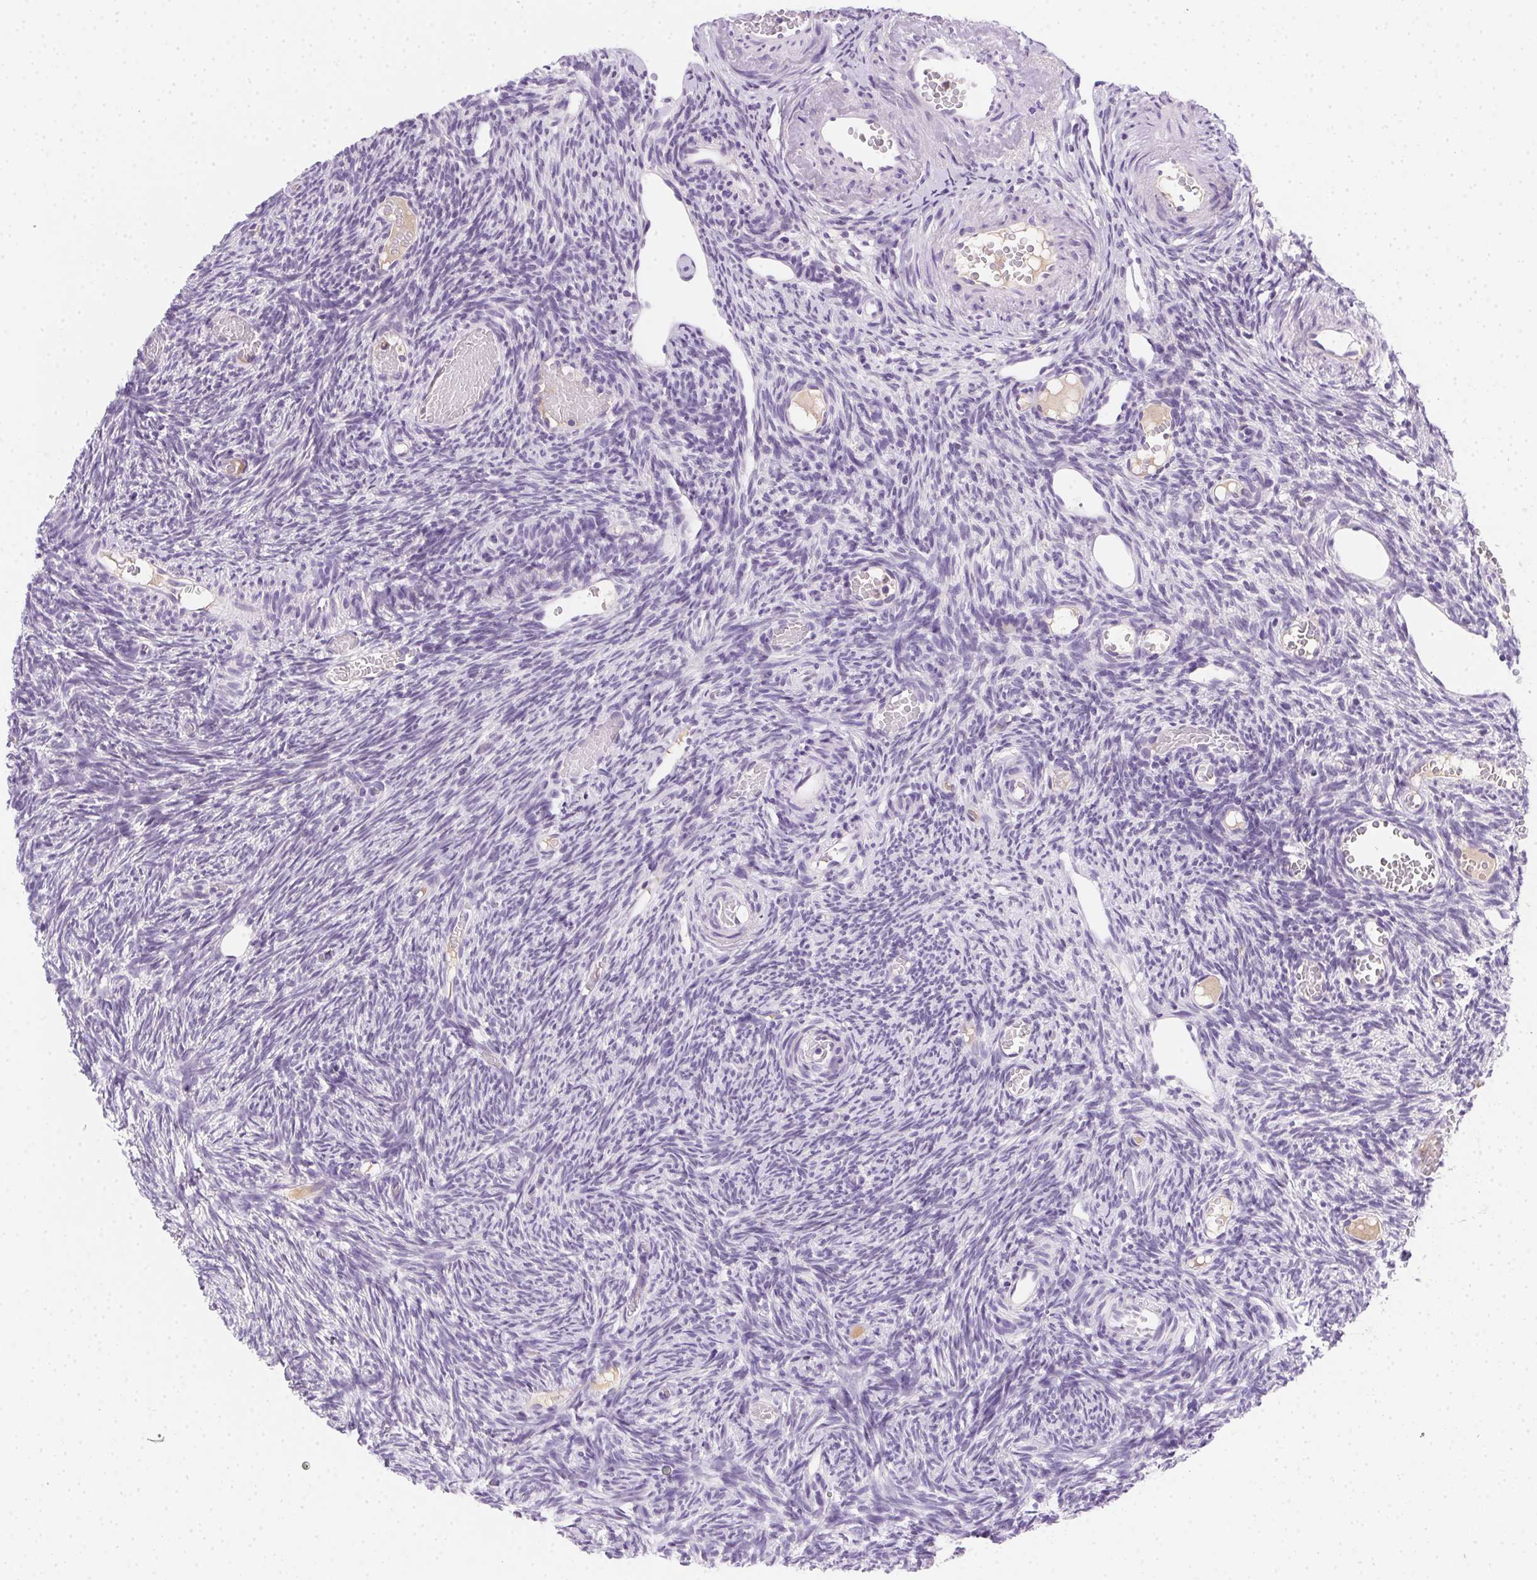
{"staining": {"intensity": "negative", "quantity": "none", "location": "none"}, "tissue": "ovary", "cell_type": "Follicle cells", "image_type": "normal", "snomed": [{"axis": "morphology", "description": "Normal tissue, NOS"}, {"axis": "topography", "description": "Ovary"}], "caption": "Ovary stained for a protein using immunohistochemistry (IHC) demonstrates no positivity follicle cells.", "gene": "SSTR4", "patient": {"sex": "female", "age": 39}}